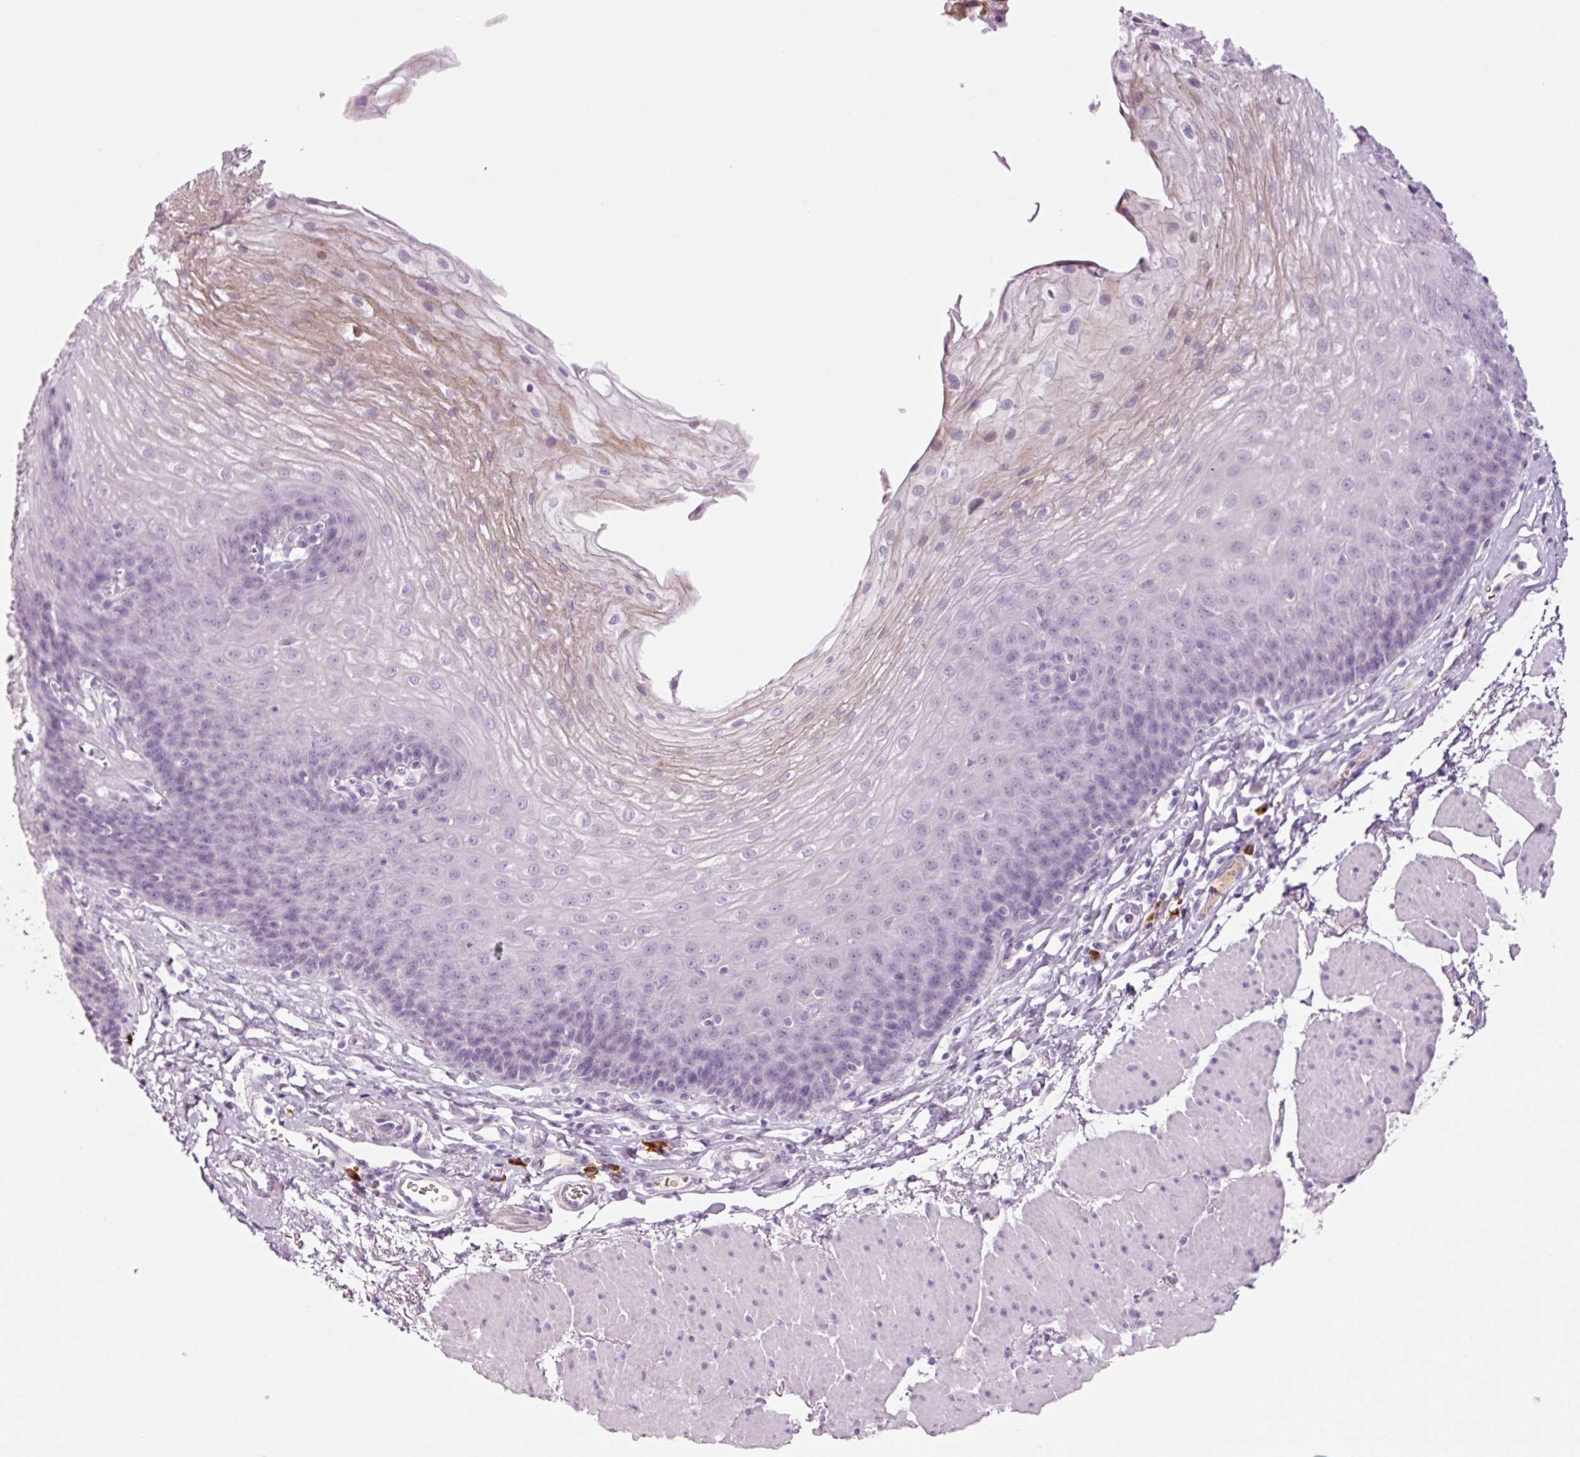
{"staining": {"intensity": "moderate", "quantity": "<25%", "location": "cytoplasmic/membranous"}, "tissue": "esophagus", "cell_type": "Squamous epithelial cells", "image_type": "normal", "snomed": [{"axis": "morphology", "description": "Normal tissue, NOS"}, {"axis": "topography", "description": "Esophagus"}], "caption": "About <25% of squamous epithelial cells in normal human esophagus display moderate cytoplasmic/membranous protein expression as visualized by brown immunohistochemical staining.", "gene": "KLF1", "patient": {"sex": "female", "age": 81}}